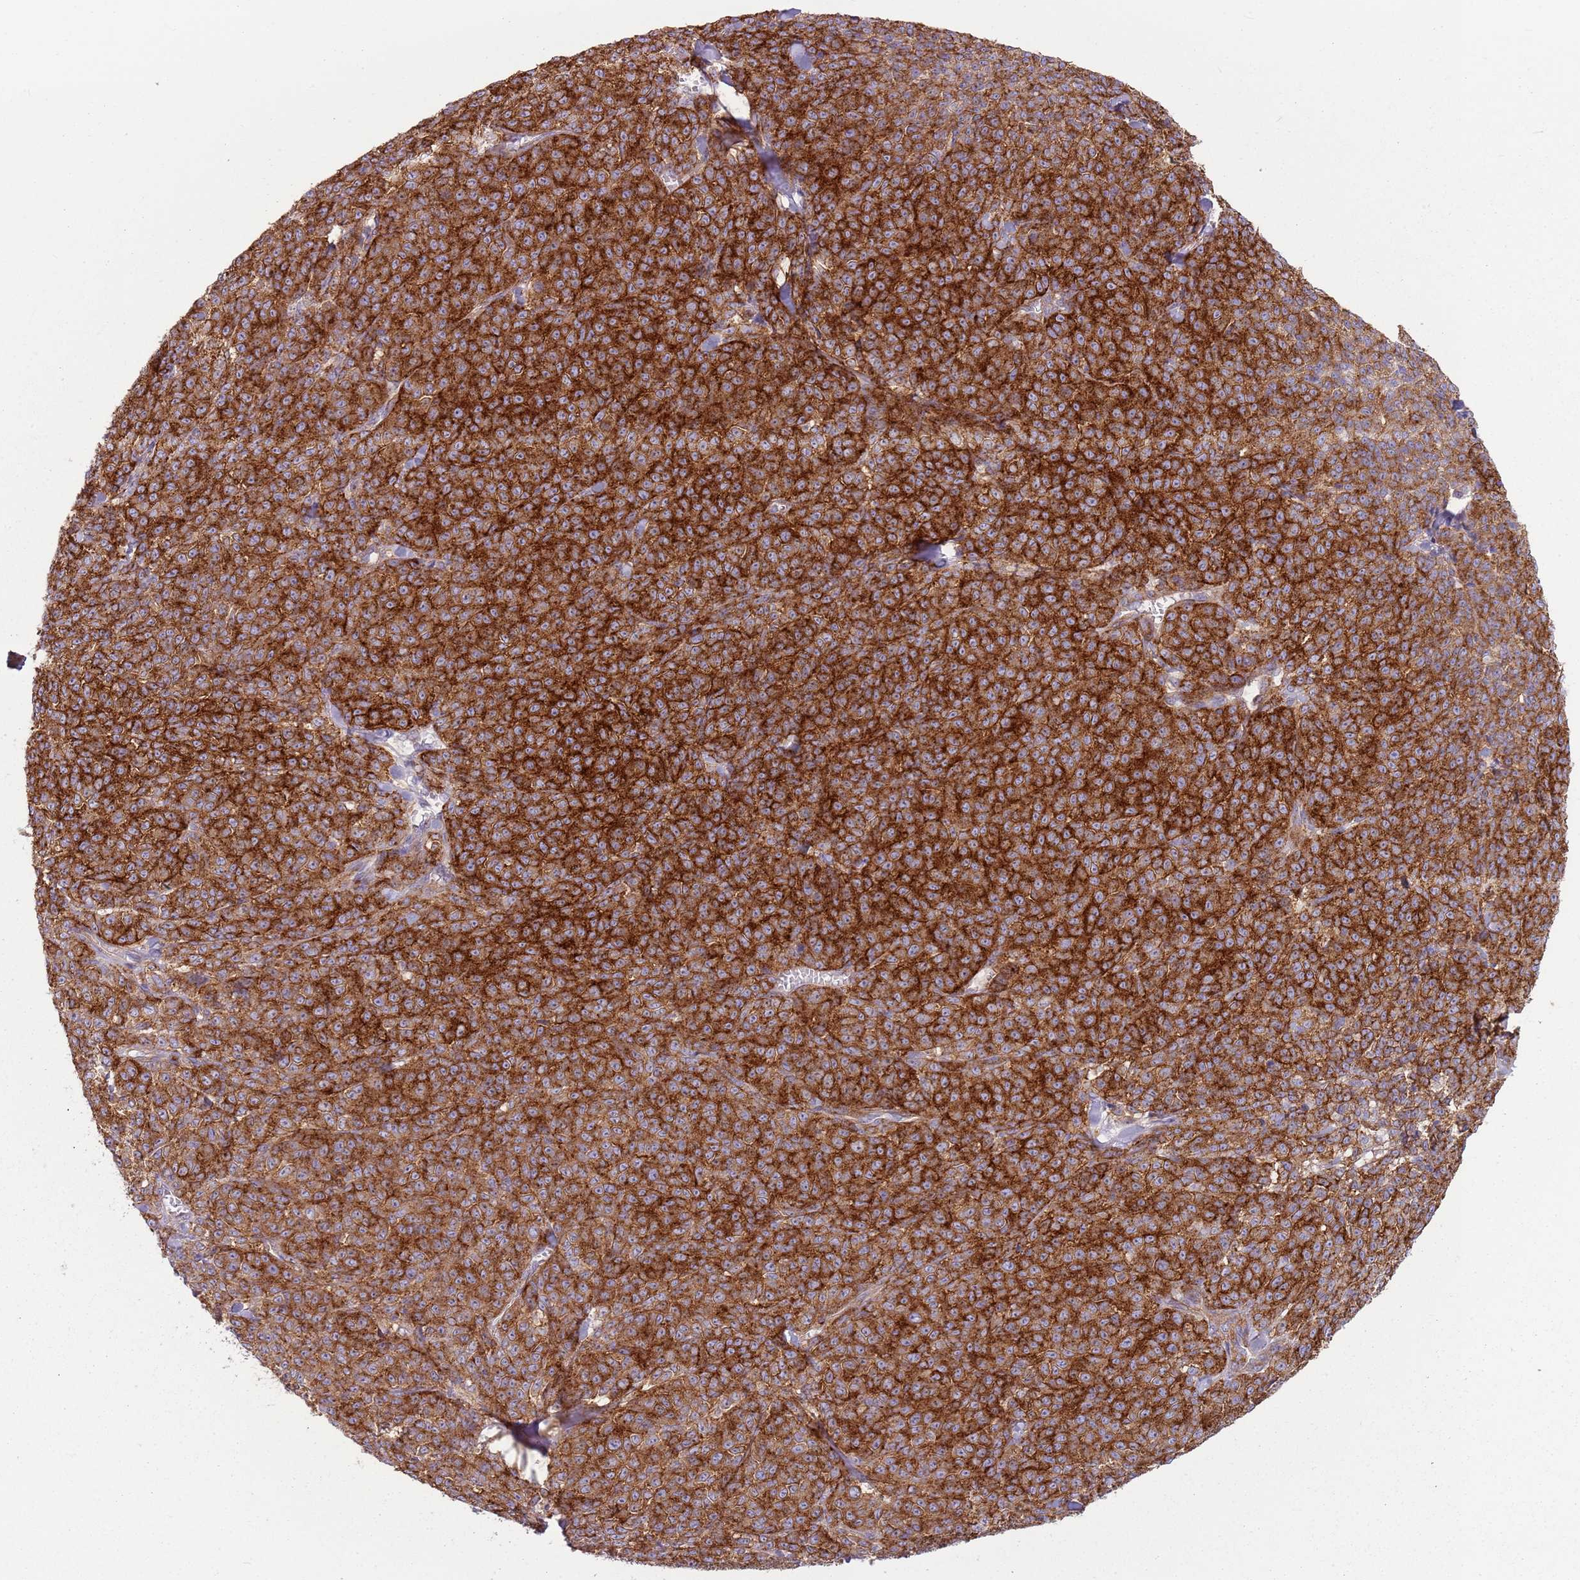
{"staining": {"intensity": "strong", "quantity": ">75%", "location": "cytoplasmic/membranous"}, "tissue": "melanoma", "cell_type": "Tumor cells", "image_type": "cancer", "snomed": [{"axis": "morphology", "description": "Normal tissue, NOS"}, {"axis": "morphology", "description": "Malignant melanoma, NOS"}, {"axis": "topography", "description": "Skin"}], "caption": "Protein staining reveals strong cytoplasmic/membranous expression in about >75% of tumor cells in malignant melanoma. Nuclei are stained in blue.", "gene": "SNX1", "patient": {"sex": "female", "age": 34}}